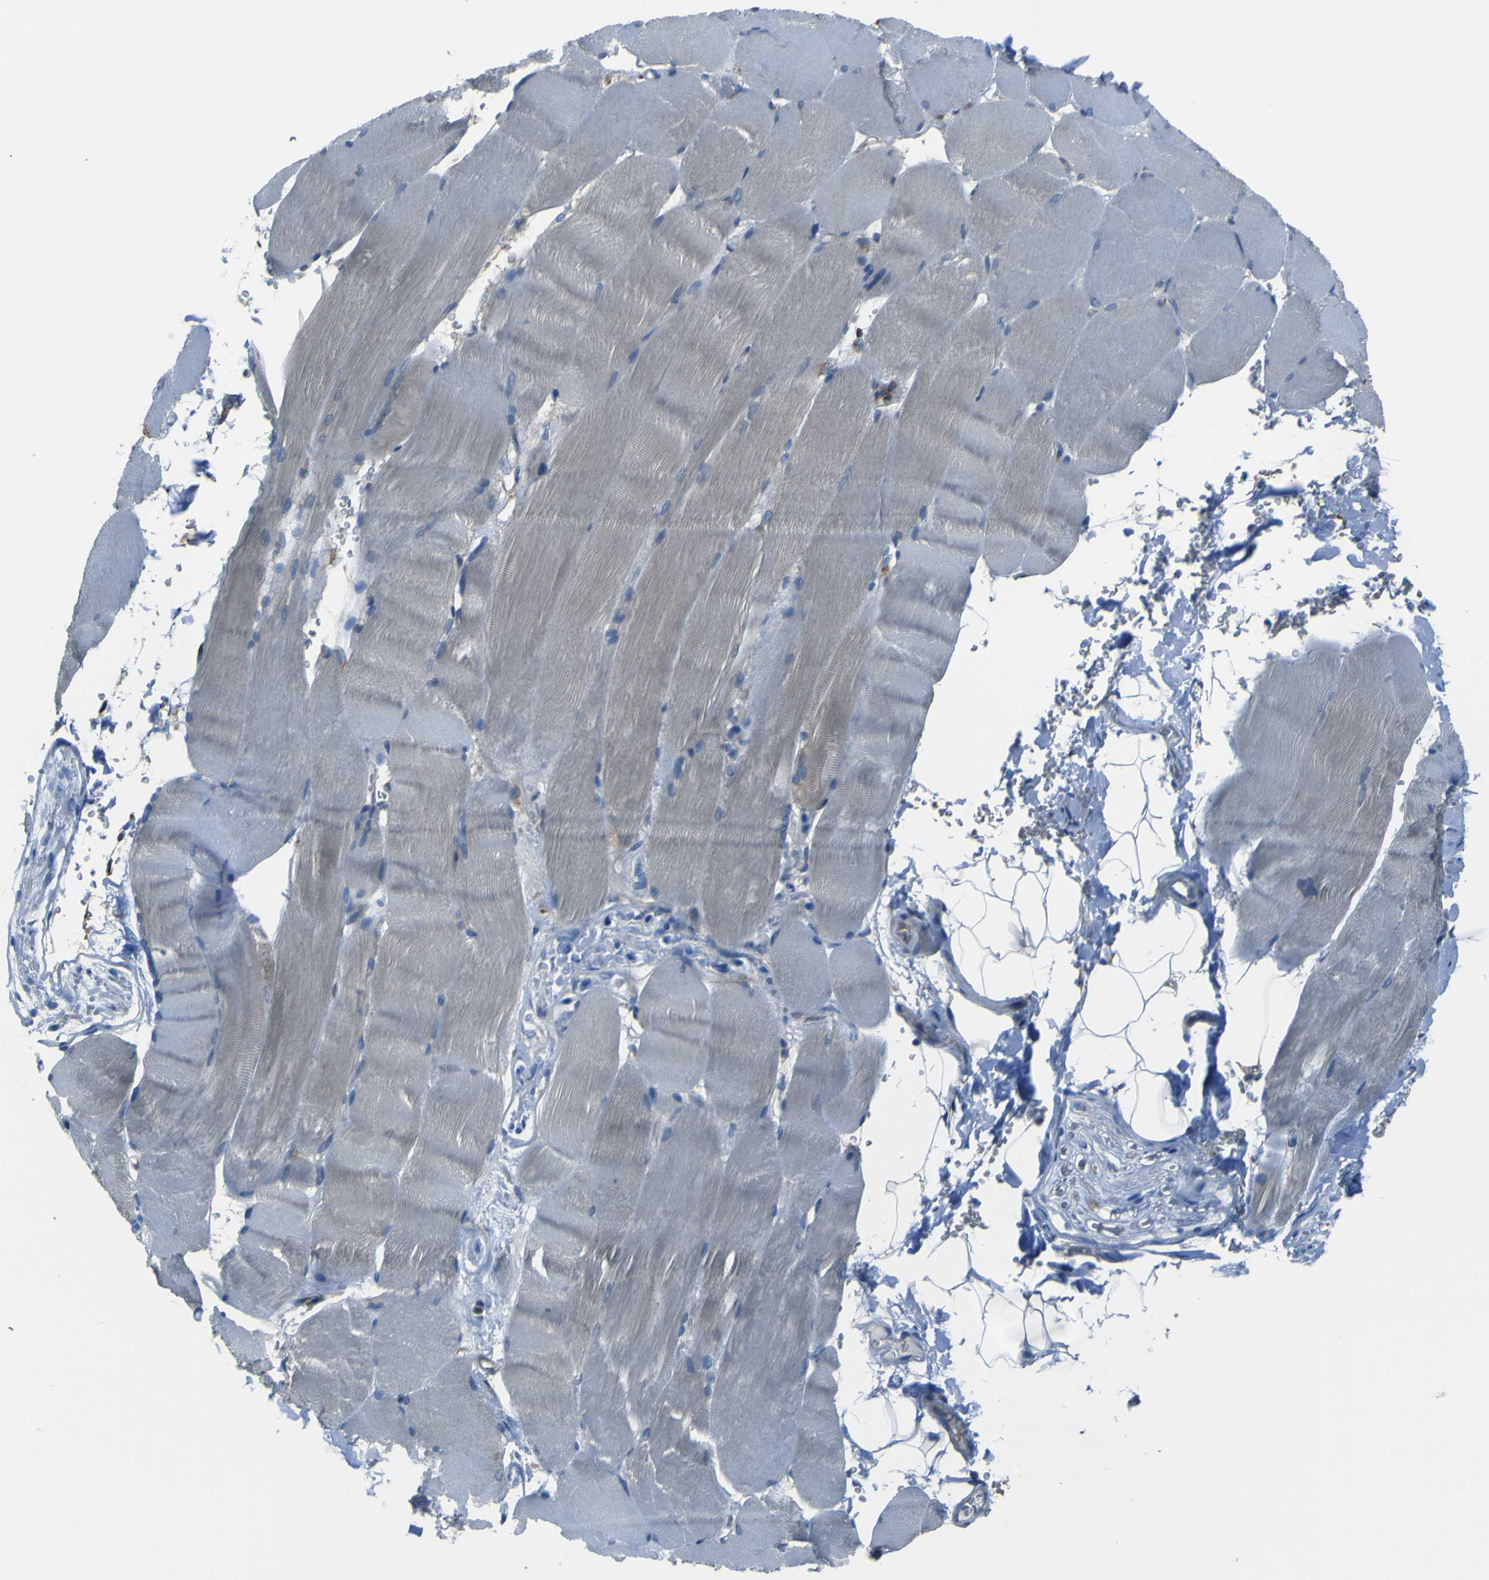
{"staining": {"intensity": "weak", "quantity": "25%-75%", "location": "cytoplasmic/membranous"}, "tissue": "skeletal muscle", "cell_type": "Myocytes", "image_type": "normal", "snomed": [{"axis": "morphology", "description": "Normal tissue, NOS"}, {"axis": "topography", "description": "Skin"}, {"axis": "topography", "description": "Skeletal muscle"}], "caption": "Normal skeletal muscle was stained to show a protein in brown. There is low levels of weak cytoplasmic/membranous staining in approximately 25%-75% of myocytes. (DAB (3,3'-diaminobenzidine) IHC with brightfield microscopy, high magnification).", "gene": "STIM1", "patient": {"sex": "male", "age": 83}}